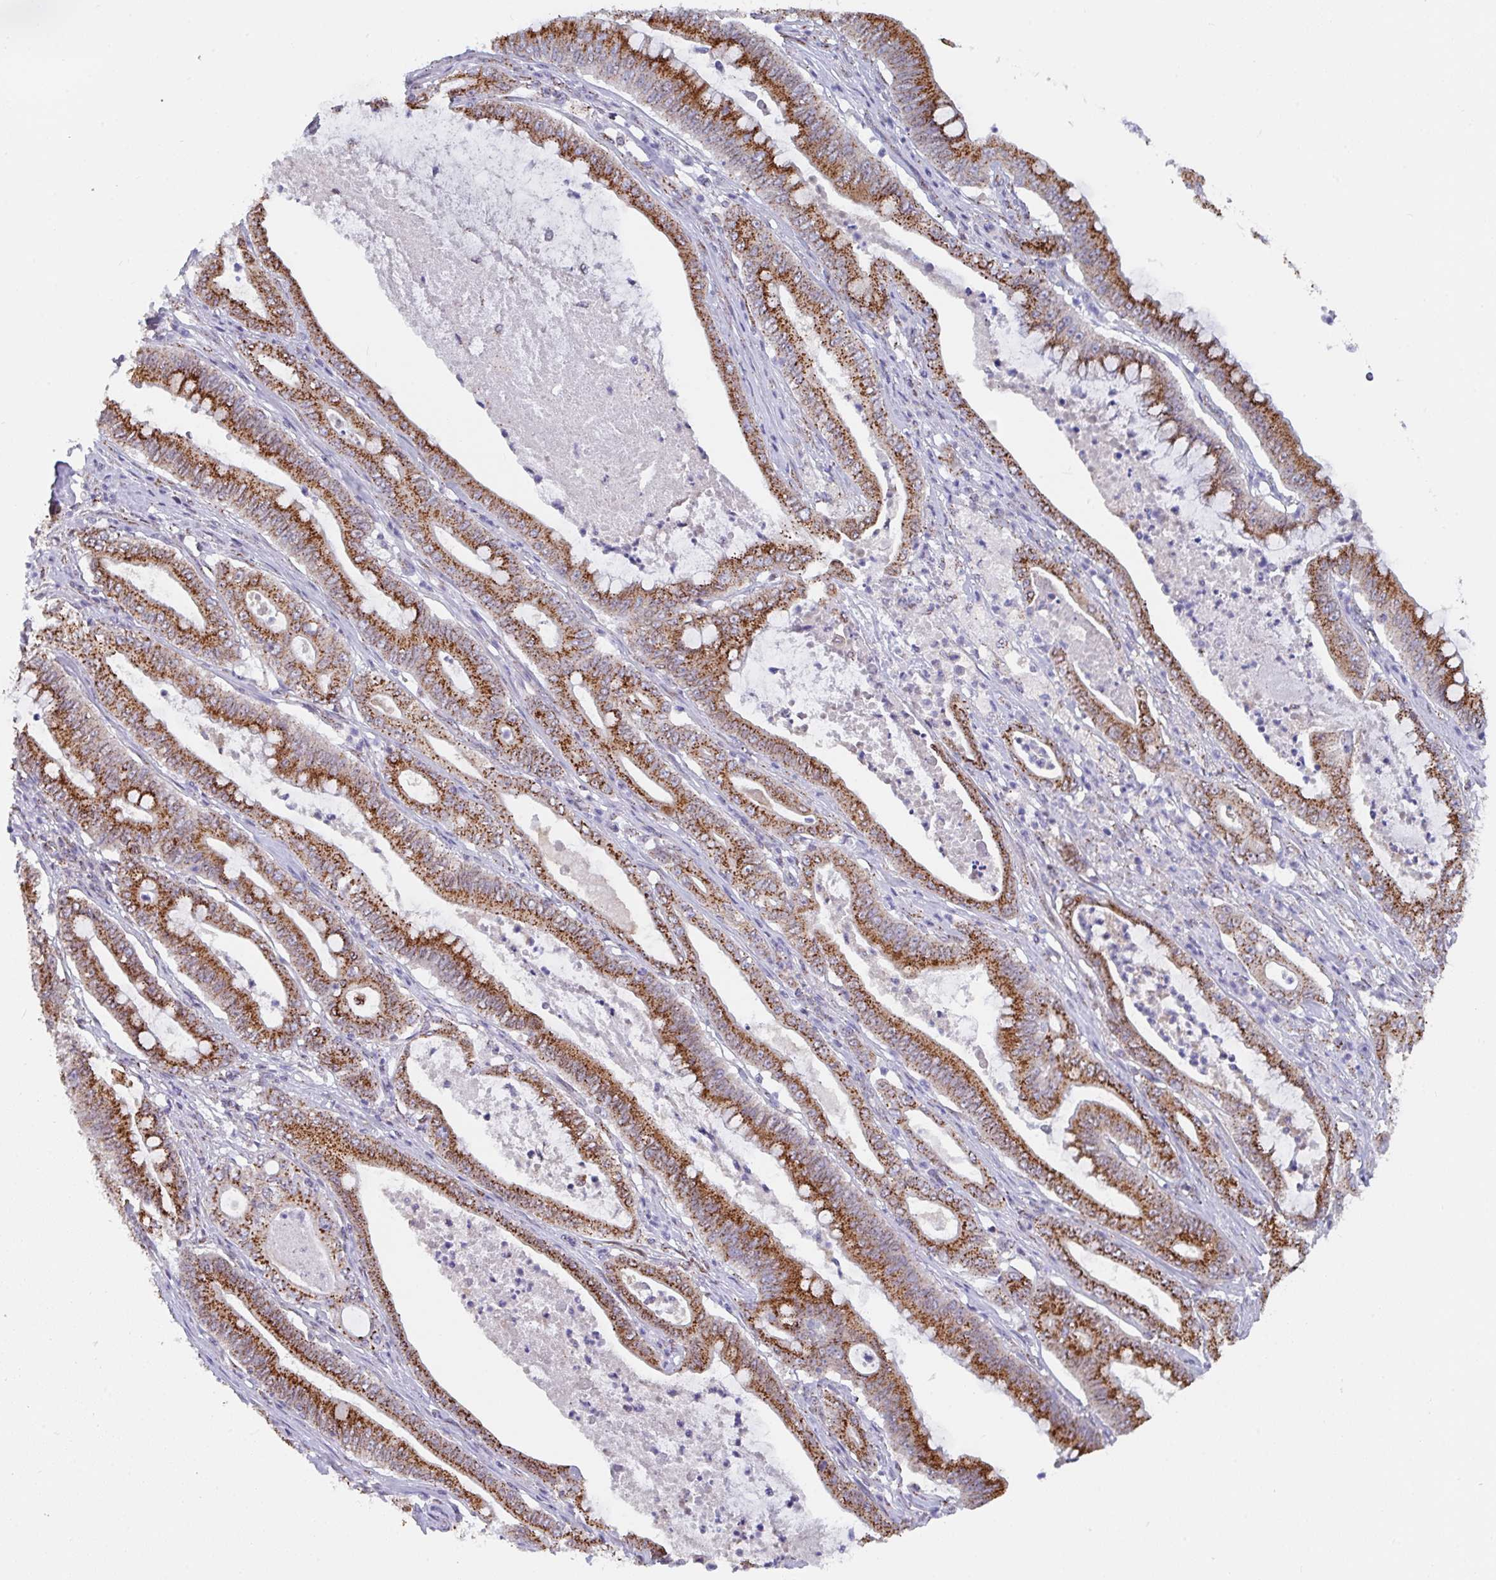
{"staining": {"intensity": "strong", "quantity": ">75%", "location": "cytoplasmic/membranous"}, "tissue": "pancreatic cancer", "cell_type": "Tumor cells", "image_type": "cancer", "snomed": [{"axis": "morphology", "description": "Adenocarcinoma, NOS"}, {"axis": "topography", "description": "Pancreas"}], "caption": "Immunohistochemical staining of pancreatic cancer (adenocarcinoma) shows high levels of strong cytoplasmic/membranous protein positivity in approximately >75% of tumor cells. Using DAB (3,3'-diaminobenzidine) (brown) and hematoxylin (blue) stains, captured at high magnification using brightfield microscopy.", "gene": "PROSER3", "patient": {"sex": "male", "age": 71}}